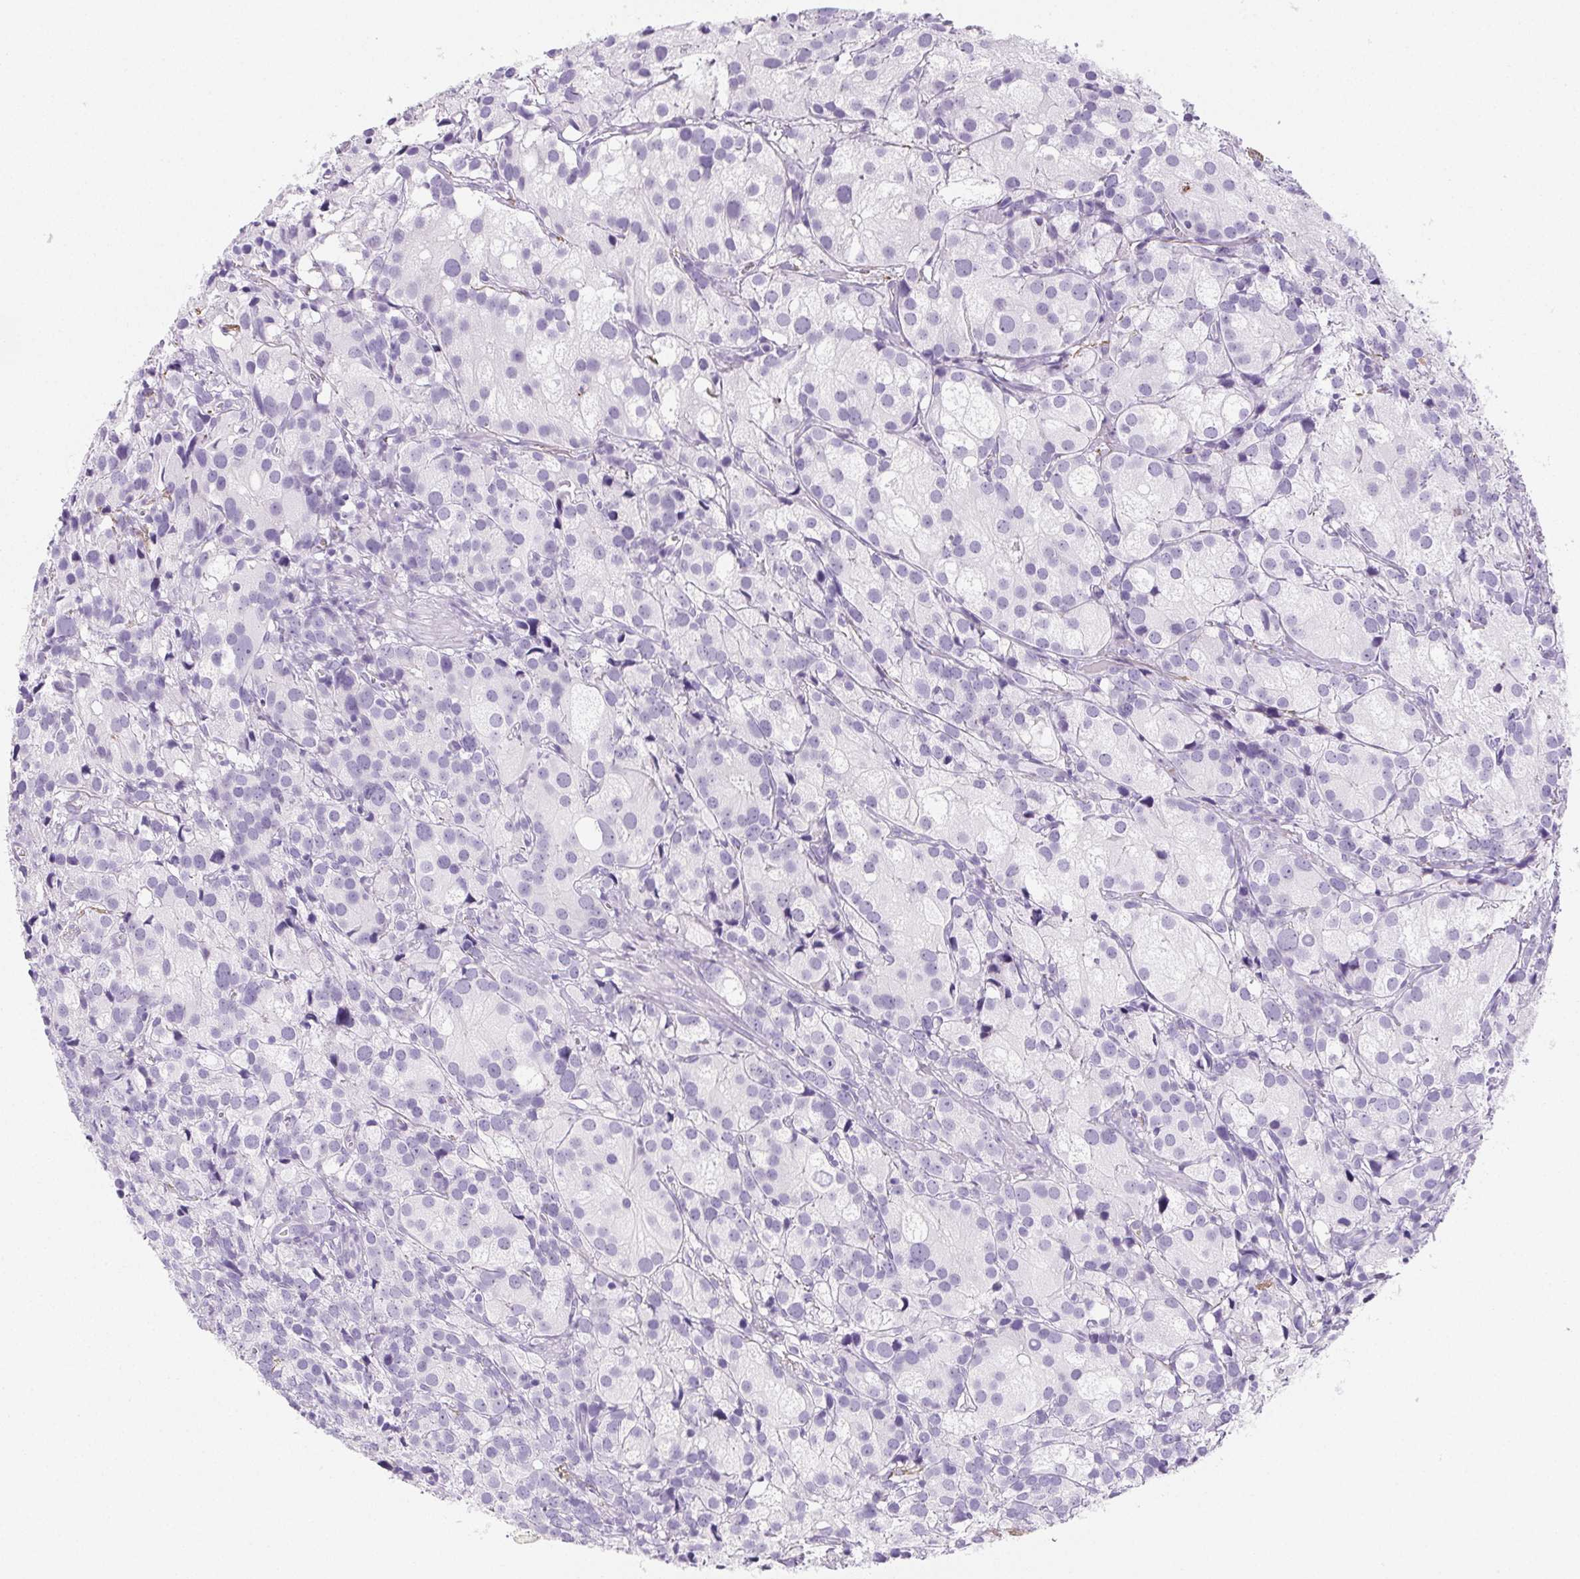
{"staining": {"intensity": "negative", "quantity": "none", "location": "none"}, "tissue": "prostate cancer", "cell_type": "Tumor cells", "image_type": "cancer", "snomed": [{"axis": "morphology", "description": "Adenocarcinoma, High grade"}, {"axis": "topography", "description": "Prostate"}], "caption": "Immunohistochemistry (IHC) photomicrograph of human high-grade adenocarcinoma (prostate) stained for a protein (brown), which demonstrates no expression in tumor cells. Brightfield microscopy of immunohistochemistry stained with DAB (3,3'-diaminobenzidine) (brown) and hematoxylin (blue), captured at high magnification.", "gene": "VTN", "patient": {"sex": "male", "age": 86}}